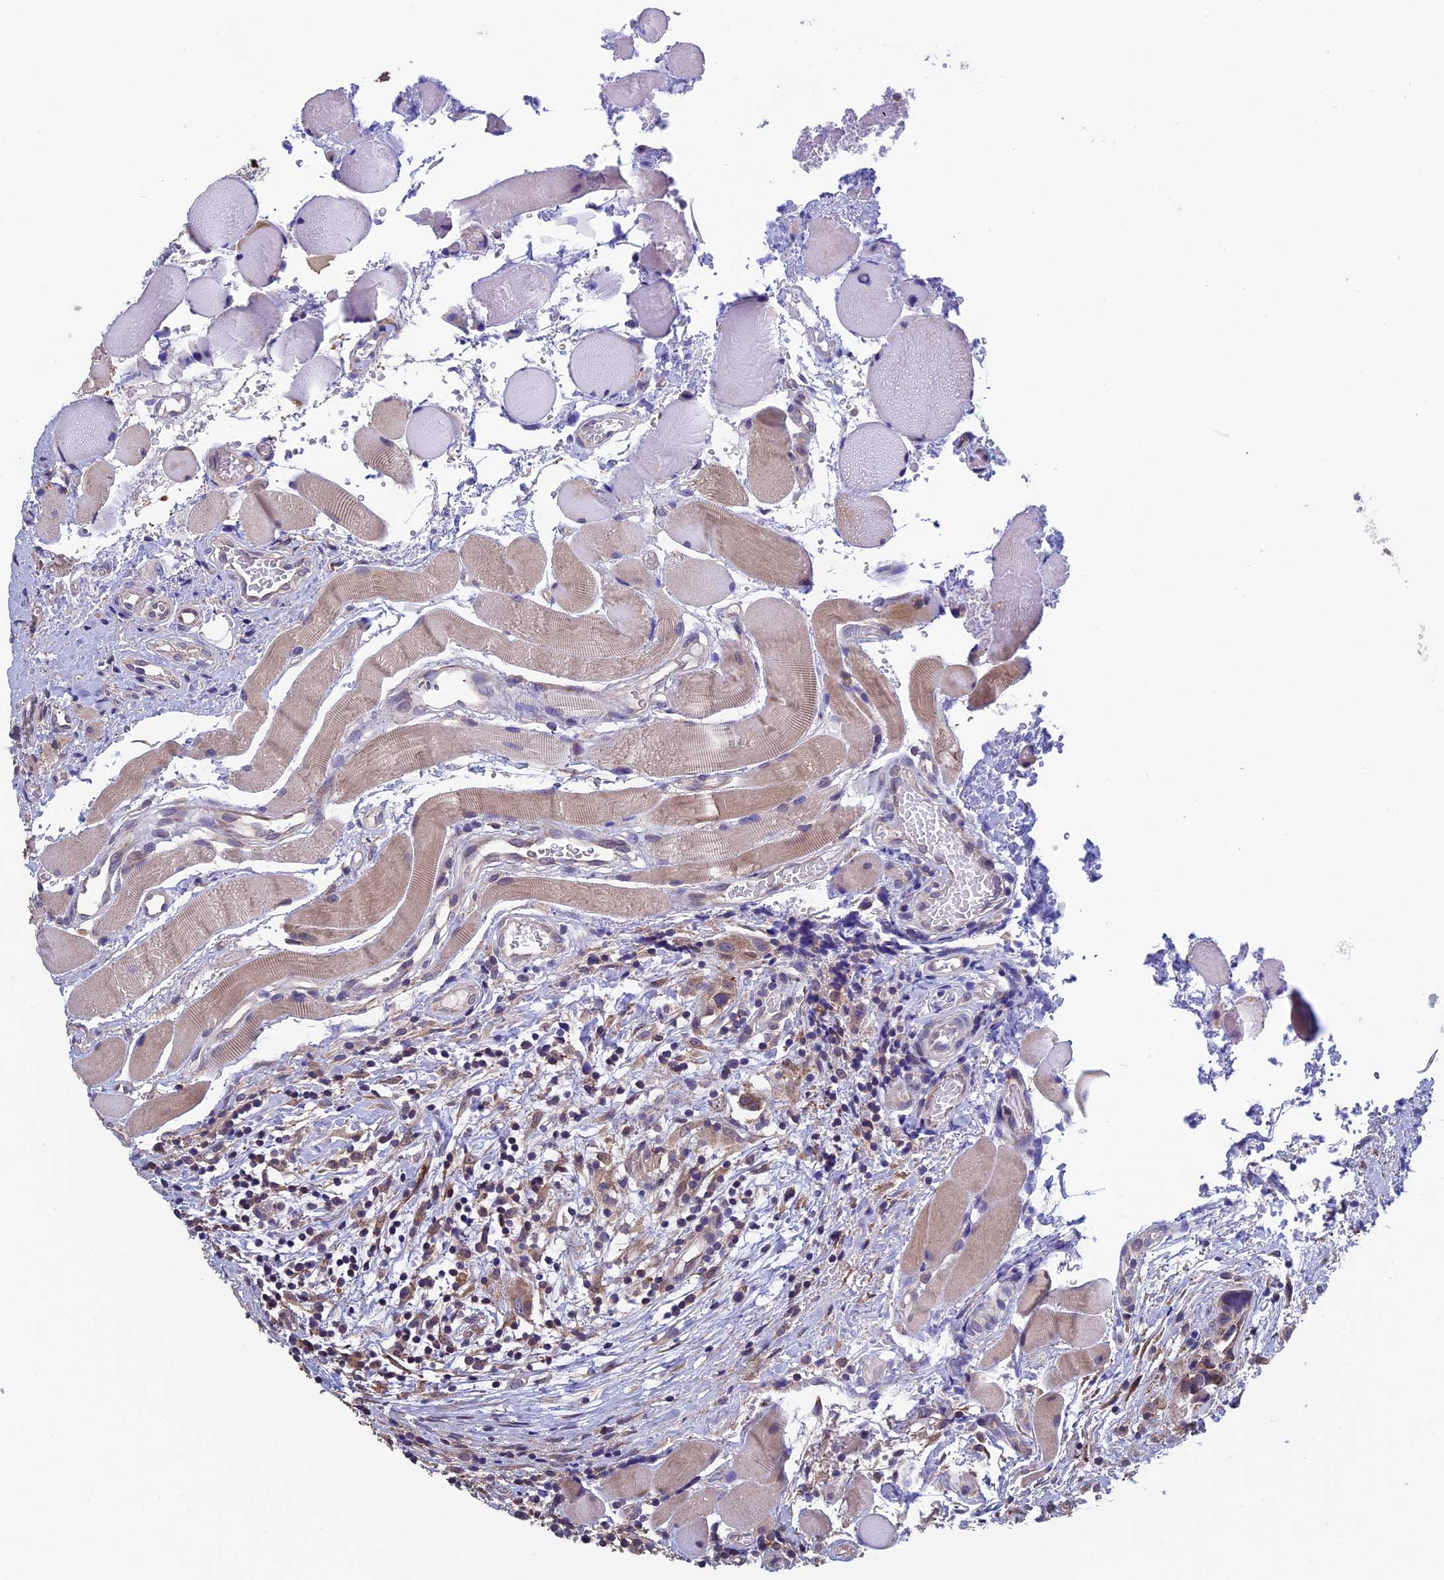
{"staining": {"intensity": "moderate", "quantity": ">75%", "location": "cytoplasmic/membranous"}, "tissue": "head and neck cancer", "cell_type": "Tumor cells", "image_type": "cancer", "snomed": [{"axis": "morphology", "description": "Squamous cell carcinoma, NOS"}, {"axis": "topography", "description": "Oral tissue"}, {"axis": "topography", "description": "Head-Neck"}], "caption": "Protein expression analysis of human head and neck cancer (squamous cell carcinoma) reveals moderate cytoplasmic/membranous expression in about >75% of tumor cells.", "gene": "LCMT1", "patient": {"sex": "female", "age": 50}}